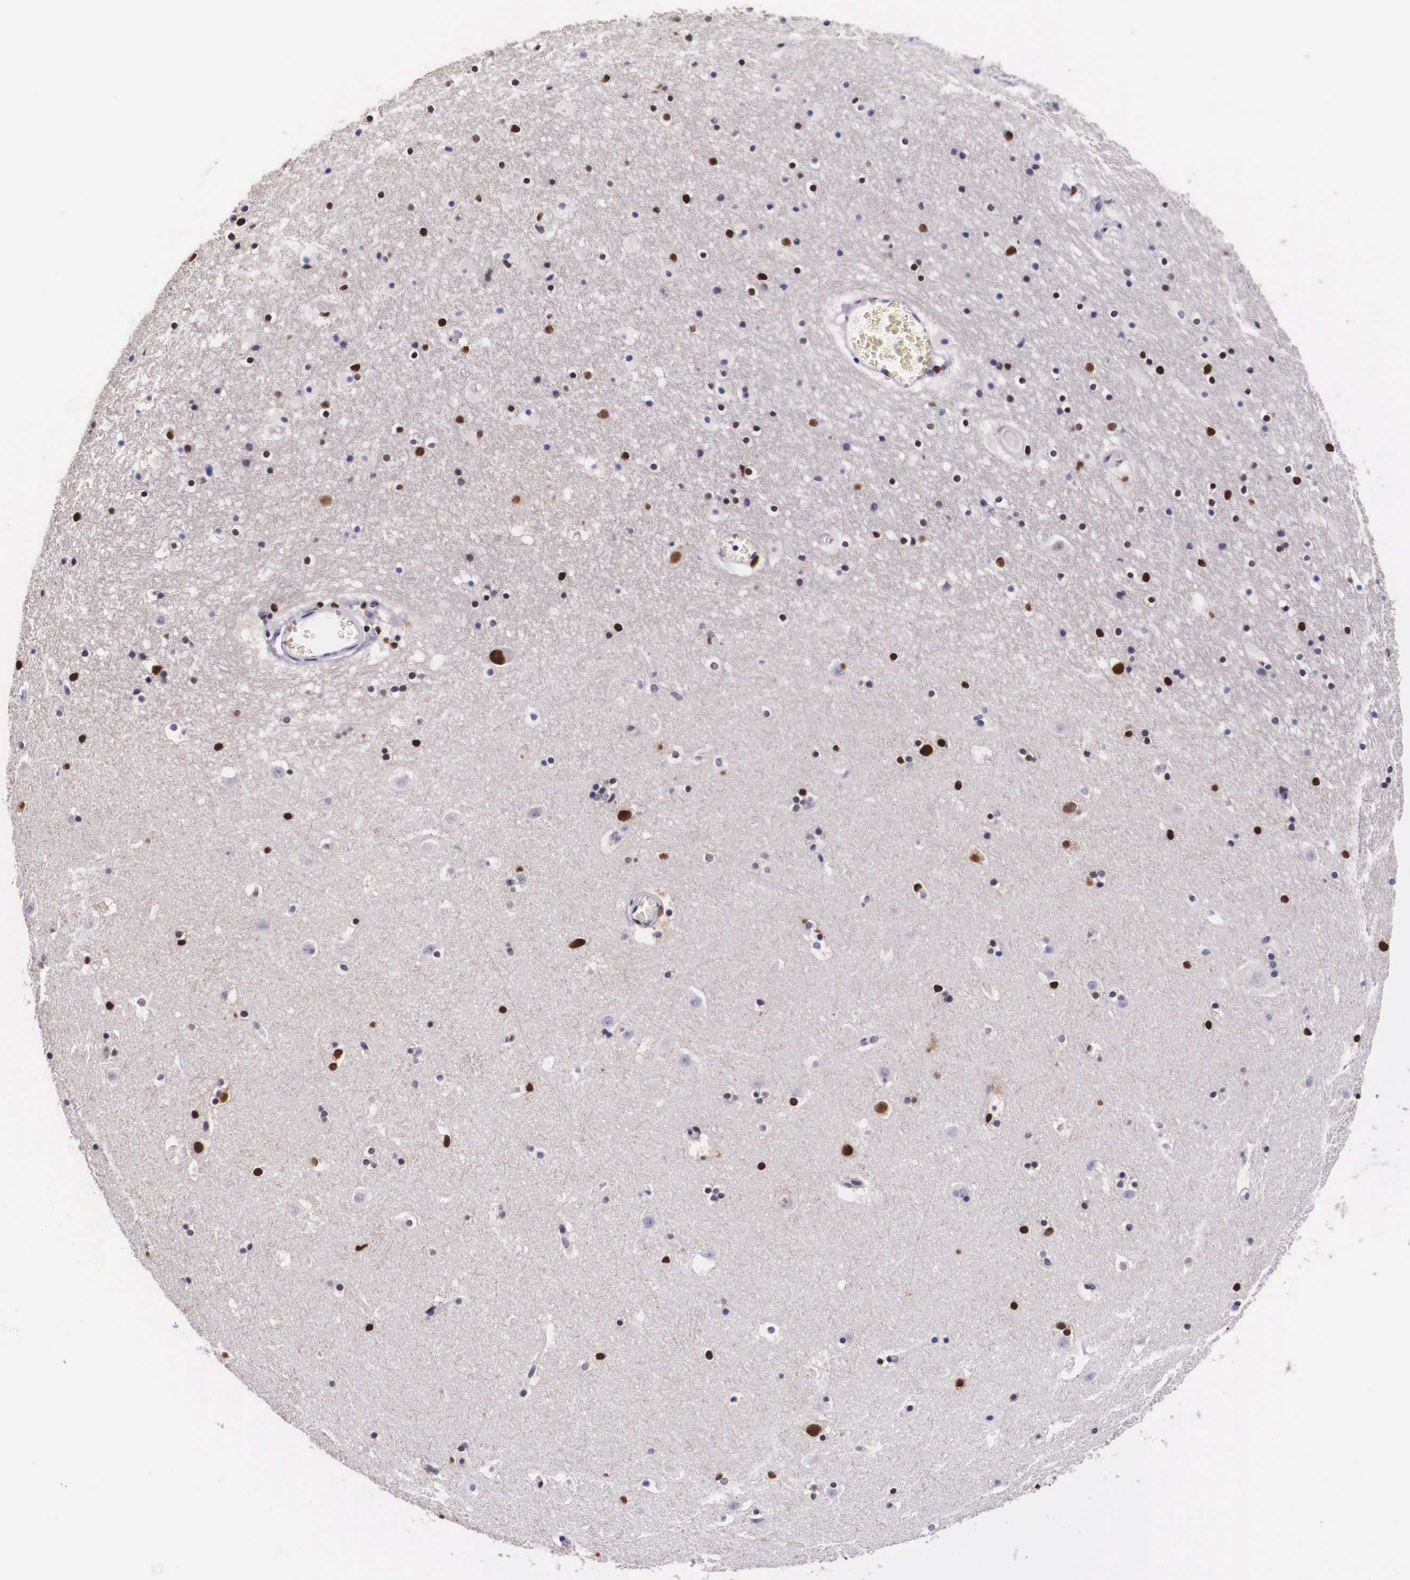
{"staining": {"intensity": "moderate", "quantity": "25%-75%", "location": "nuclear"}, "tissue": "caudate", "cell_type": "Glial cells", "image_type": "normal", "snomed": [{"axis": "morphology", "description": "Normal tissue, NOS"}, {"axis": "topography", "description": "Lateral ventricle wall"}], "caption": "Immunohistochemistry of normal human caudate exhibits medium levels of moderate nuclear expression in about 25%-75% of glial cells. (Brightfield microscopy of DAB IHC at high magnification).", "gene": "KHDRBS3", "patient": {"sex": "male", "age": 45}}